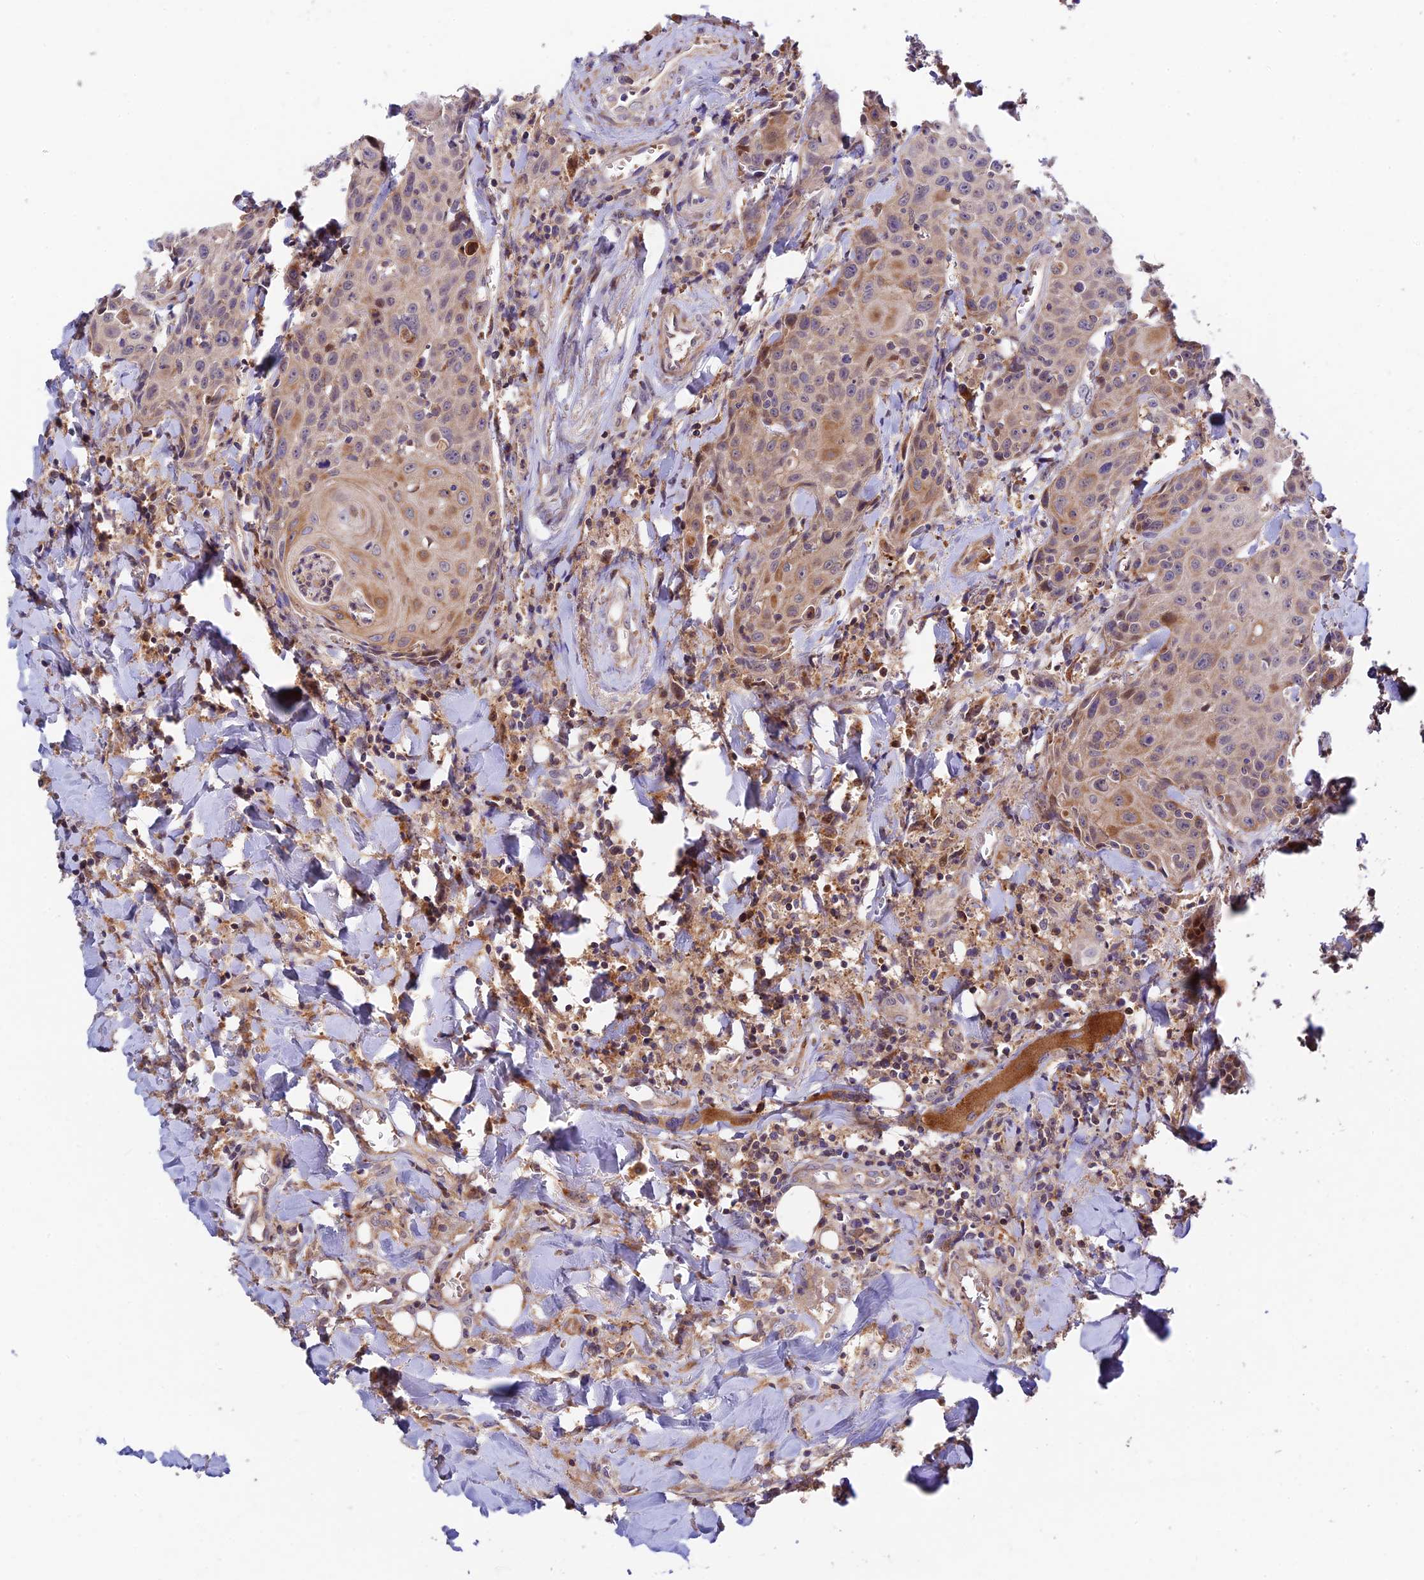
{"staining": {"intensity": "weak", "quantity": "25%-75%", "location": "cytoplasmic/membranous"}, "tissue": "head and neck cancer", "cell_type": "Tumor cells", "image_type": "cancer", "snomed": [{"axis": "morphology", "description": "Squamous cell carcinoma, NOS"}, {"axis": "topography", "description": "Oral tissue"}, {"axis": "topography", "description": "Head-Neck"}], "caption": "High-magnification brightfield microscopy of head and neck cancer stained with DAB (brown) and counterstained with hematoxylin (blue). tumor cells exhibit weak cytoplasmic/membranous staining is present in about25%-75% of cells.", "gene": "FUOM", "patient": {"sex": "female", "age": 82}}